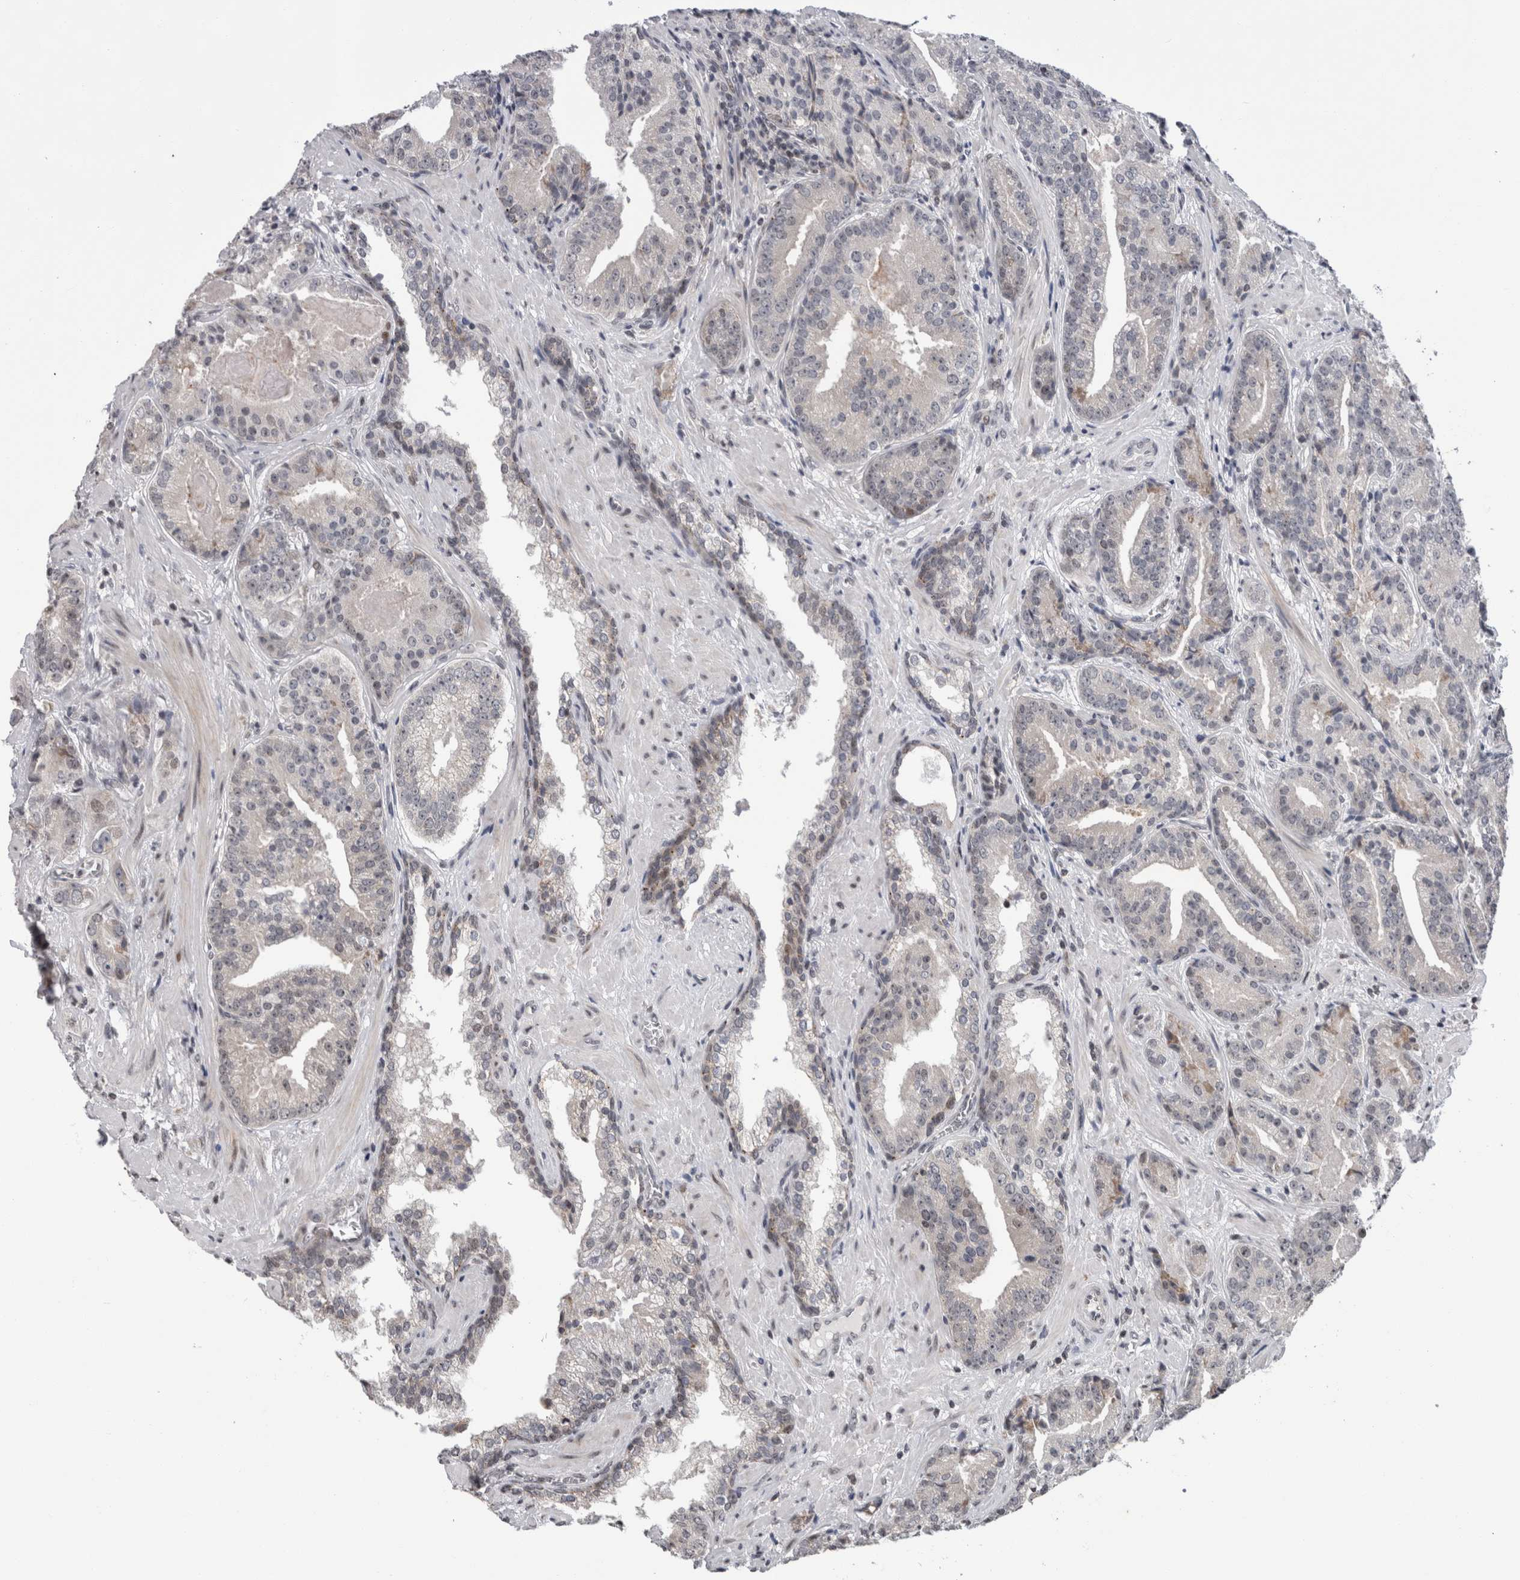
{"staining": {"intensity": "negative", "quantity": "none", "location": "none"}, "tissue": "prostate cancer", "cell_type": "Tumor cells", "image_type": "cancer", "snomed": [{"axis": "morphology", "description": "Adenocarcinoma, Low grade"}, {"axis": "topography", "description": "Prostate"}], "caption": "DAB (3,3'-diaminobenzidine) immunohistochemical staining of human adenocarcinoma (low-grade) (prostate) demonstrates no significant positivity in tumor cells.", "gene": "ZBTB11", "patient": {"sex": "male", "age": 67}}